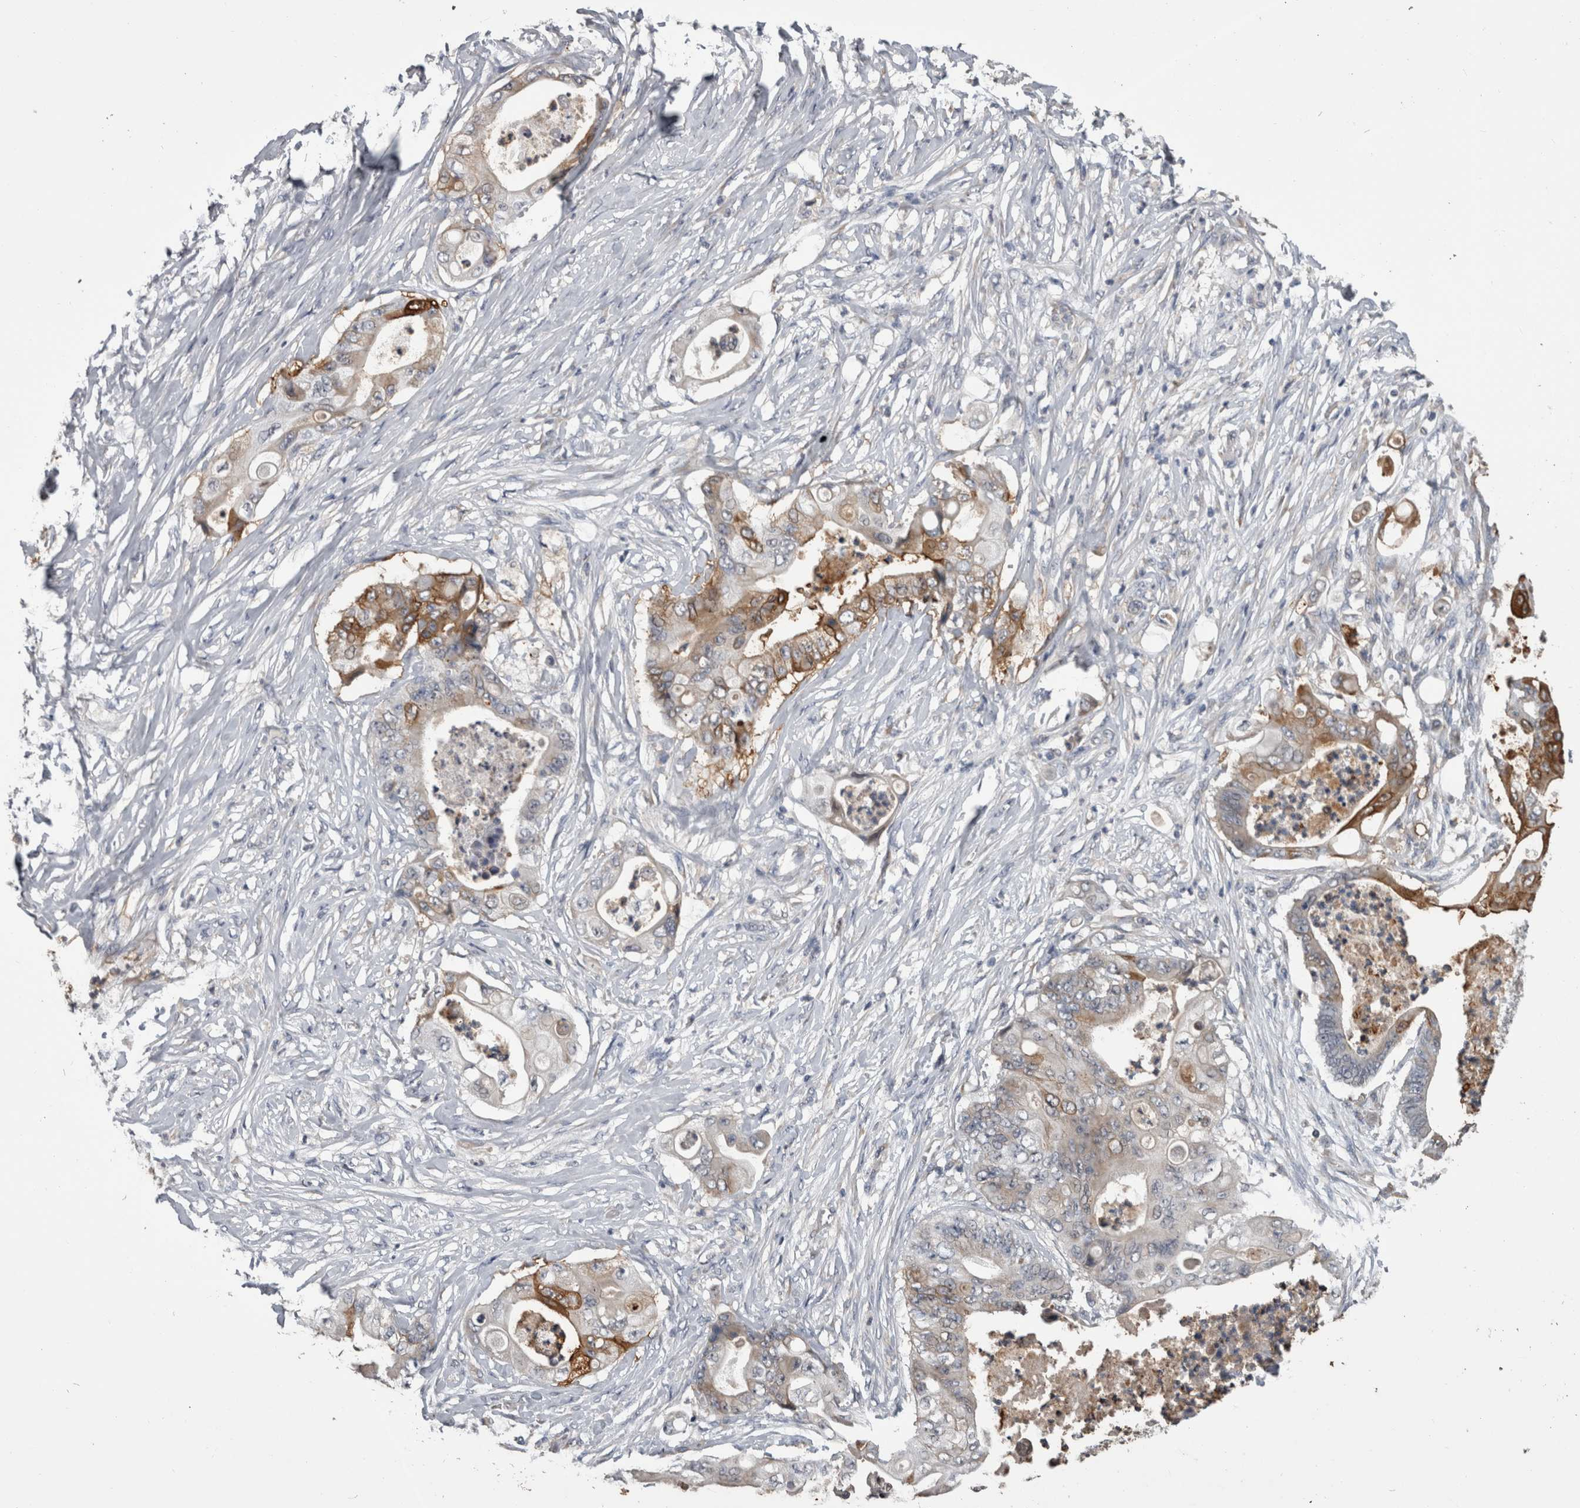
{"staining": {"intensity": "moderate", "quantity": "25%-75%", "location": "cytoplasmic/membranous"}, "tissue": "stomach cancer", "cell_type": "Tumor cells", "image_type": "cancer", "snomed": [{"axis": "morphology", "description": "Adenocarcinoma, NOS"}, {"axis": "topography", "description": "Stomach"}], "caption": "Human adenocarcinoma (stomach) stained with a protein marker displays moderate staining in tumor cells.", "gene": "ANXA13", "patient": {"sex": "female", "age": 73}}